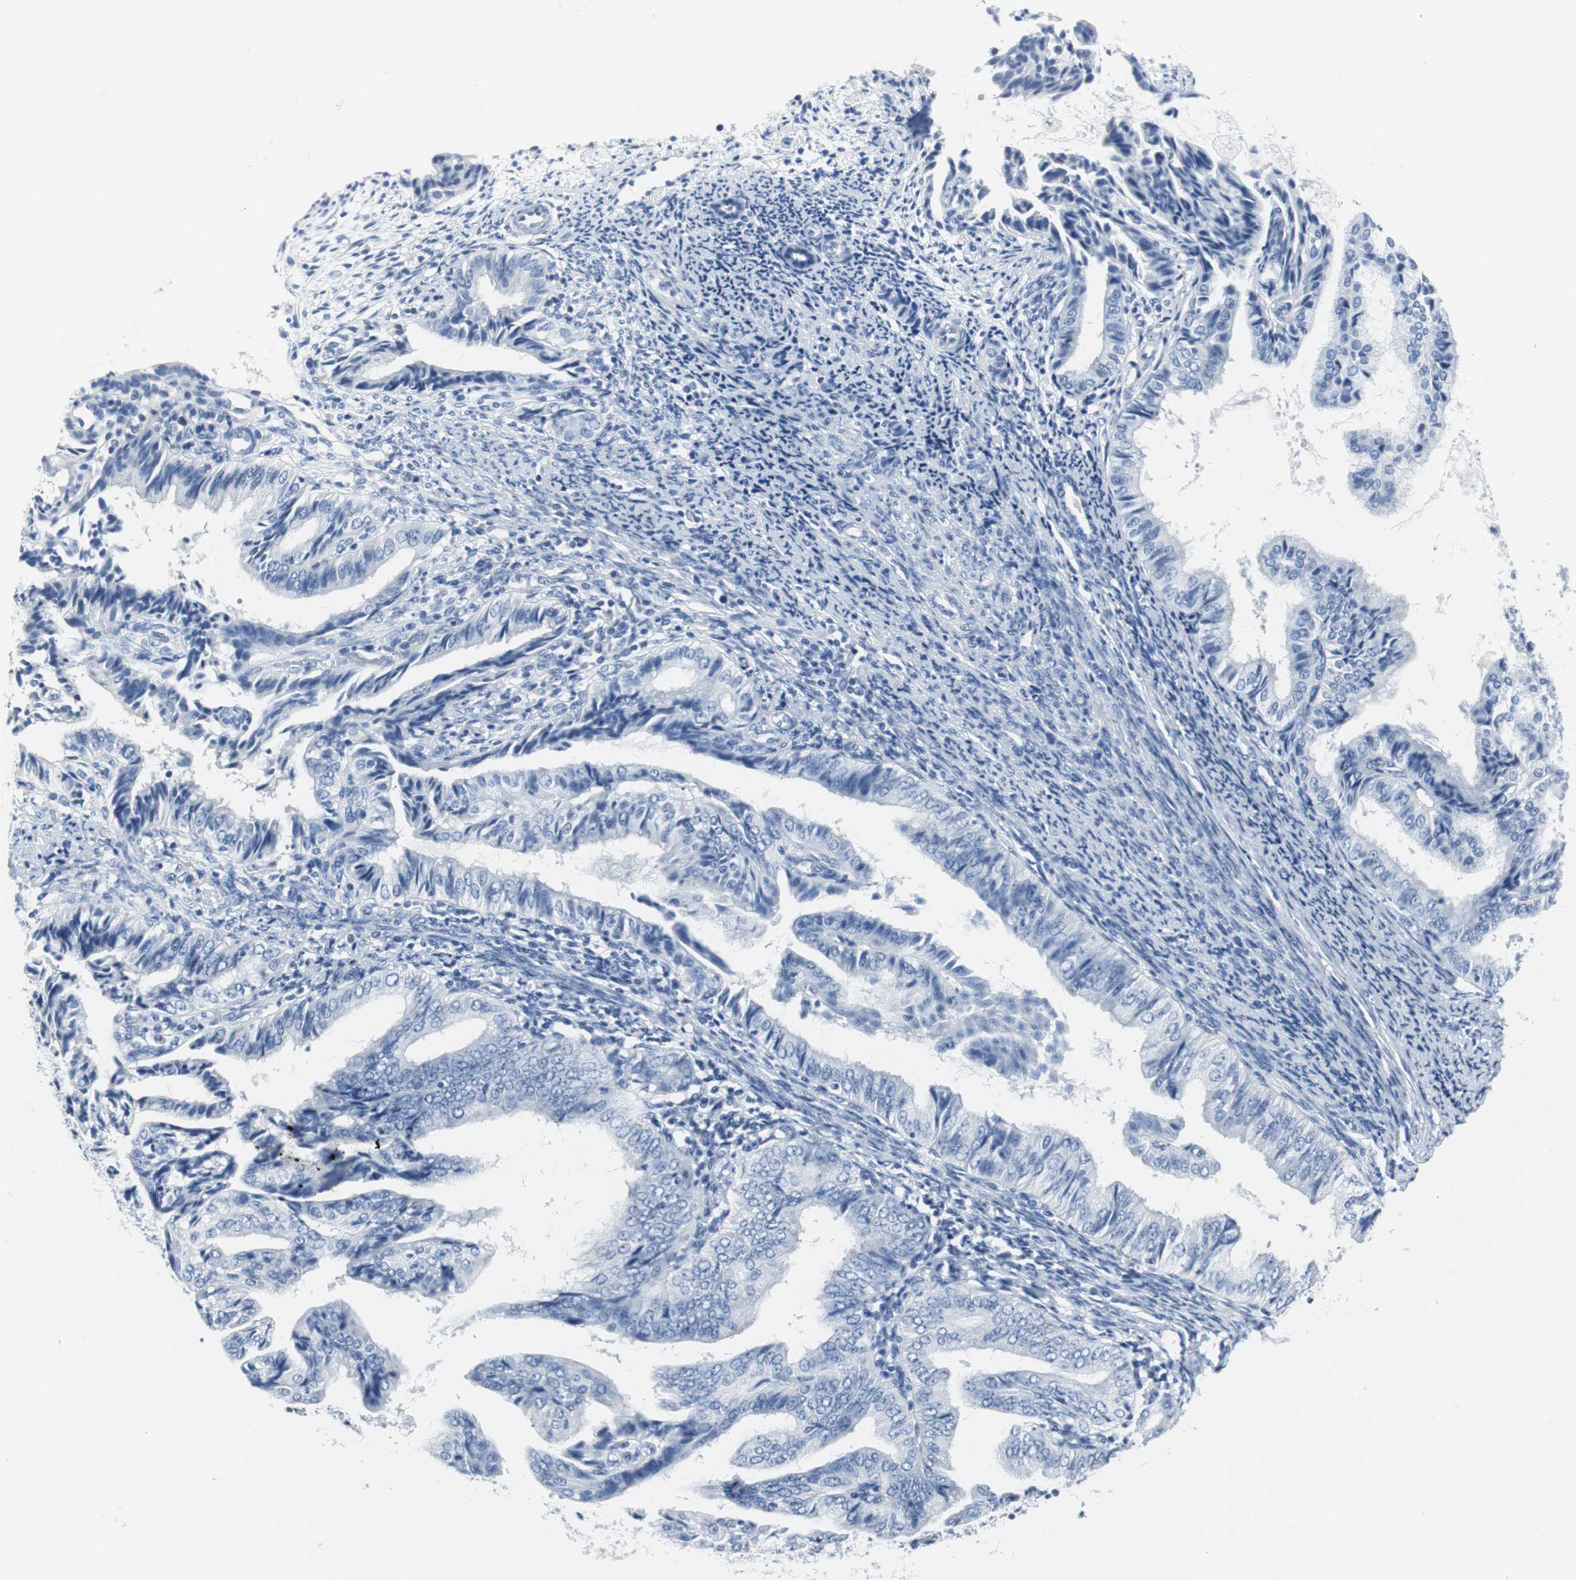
{"staining": {"intensity": "negative", "quantity": "none", "location": "none"}, "tissue": "endometrial cancer", "cell_type": "Tumor cells", "image_type": "cancer", "snomed": [{"axis": "morphology", "description": "Adenocarcinoma, NOS"}, {"axis": "topography", "description": "Endometrium"}], "caption": "Tumor cells show no significant positivity in endometrial adenocarcinoma.", "gene": "GAP43", "patient": {"sex": "female", "age": 58}}